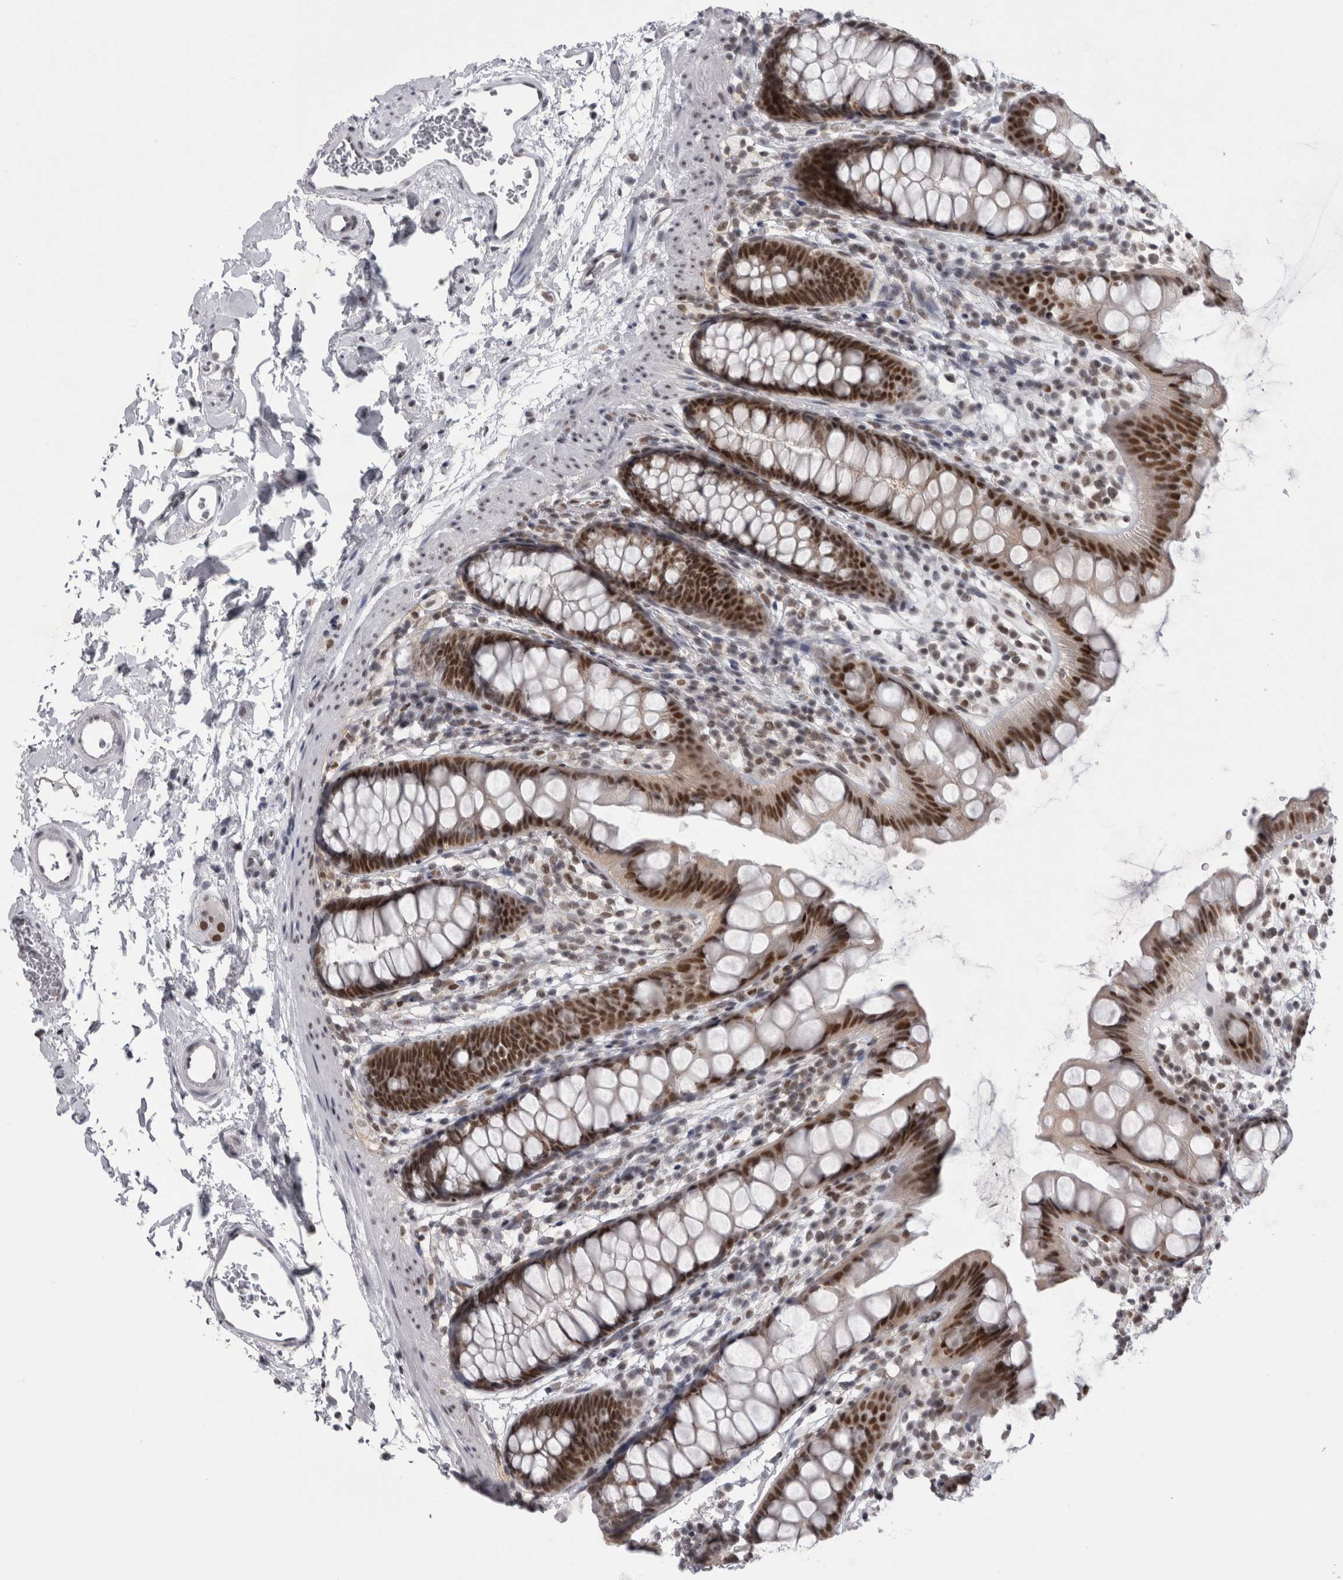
{"staining": {"intensity": "strong", "quantity": ">75%", "location": "nuclear"}, "tissue": "rectum", "cell_type": "Glandular cells", "image_type": "normal", "snomed": [{"axis": "morphology", "description": "Normal tissue, NOS"}, {"axis": "topography", "description": "Rectum"}], "caption": "Immunohistochemistry (DAB (3,3'-diaminobenzidine)) staining of normal human rectum reveals strong nuclear protein expression in approximately >75% of glandular cells. (DAB (3,3'-diaminobenzidine) IHC with brightfield microscopy, high magnification).", "gene": "PSMB2", "patient": {"sex": "female", "age": 65}}